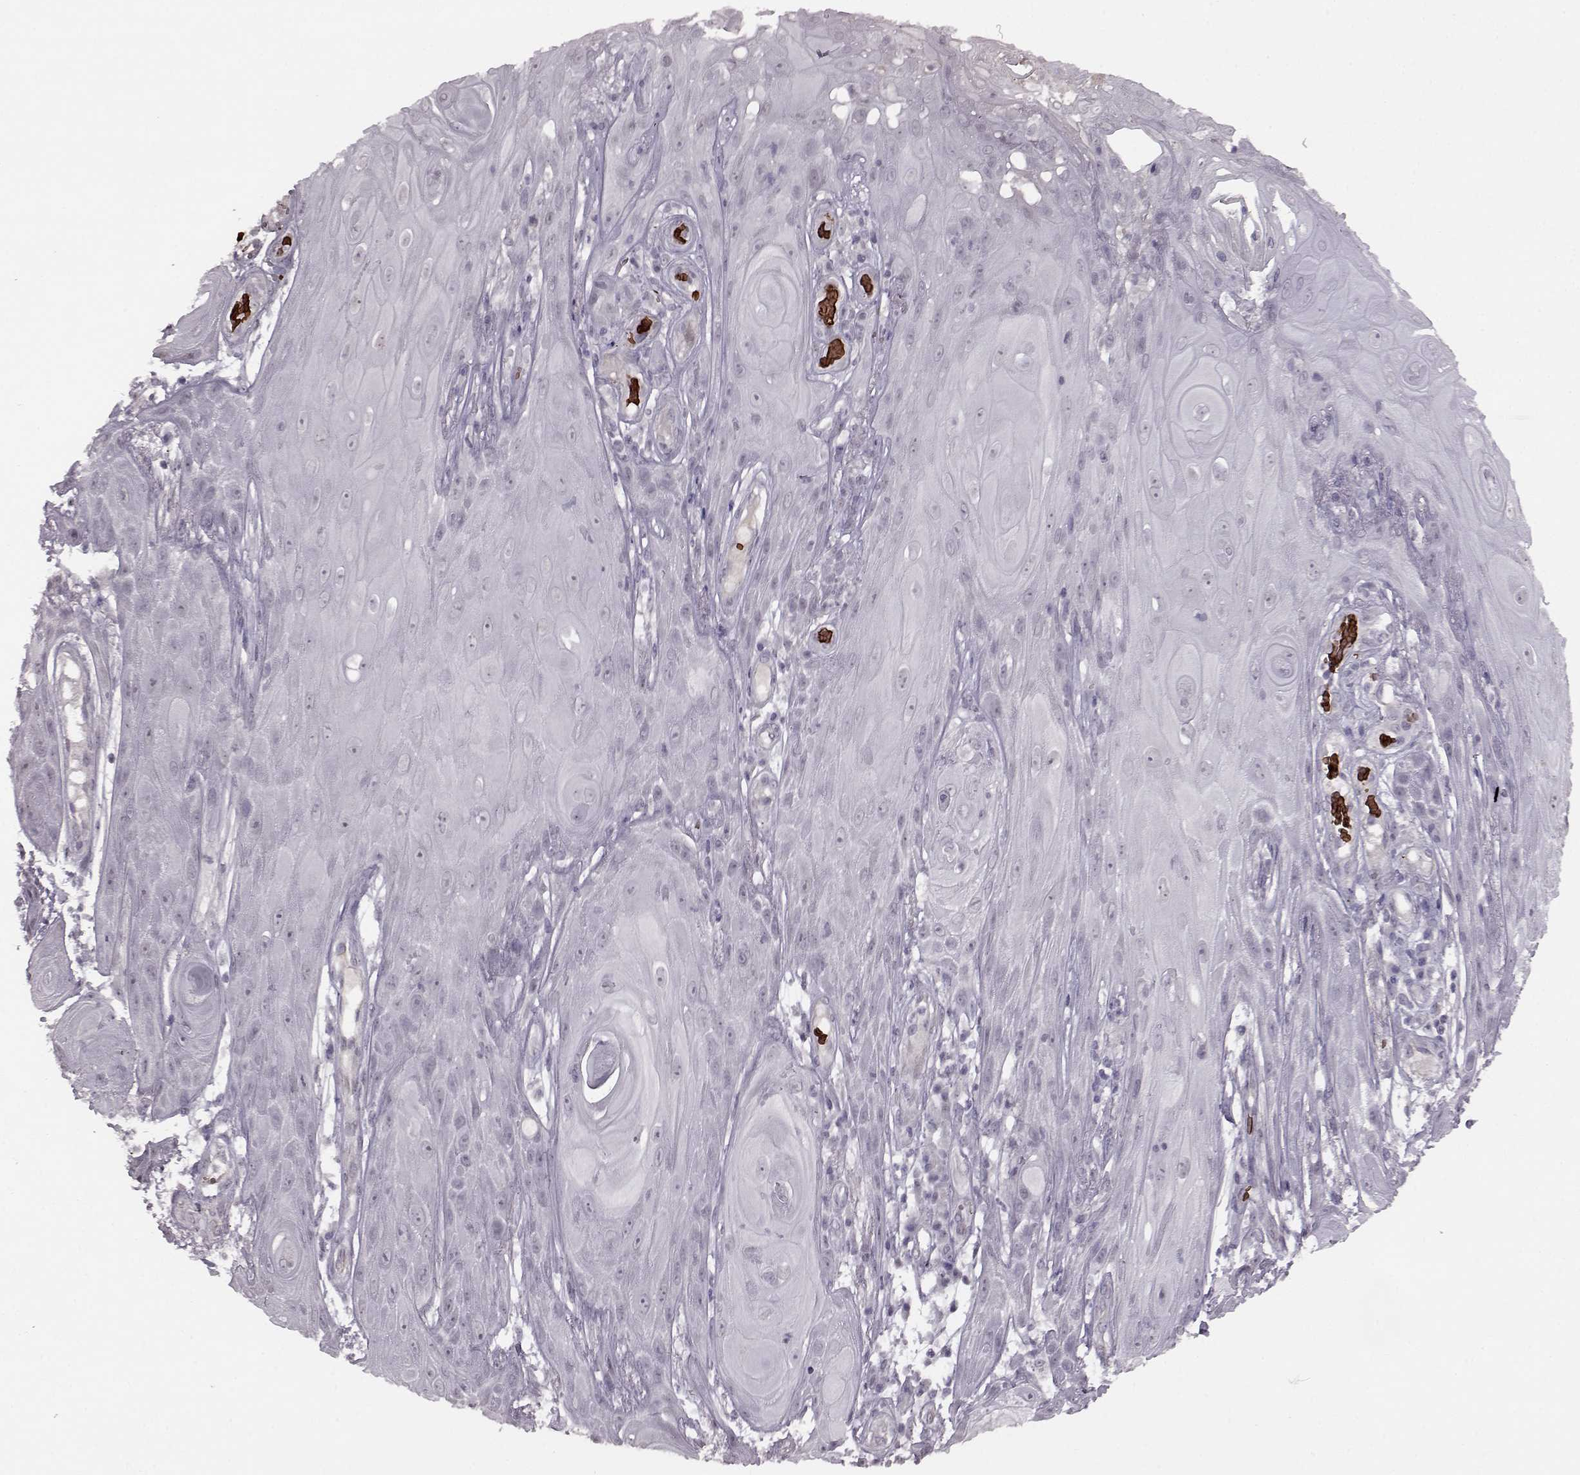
{"staining": {"intensity": "negative", "quantity": "none", "location": "none"}, "tissue": "skin cancer", "cell_type": "Tumor cells", "image_type": "cancer", "snomed": [{"axis": "morphology", "description": "Squamous cell carcinoma, NOS"}, {"axis": "topography", "description": "Skin"}], "caption": "Immunohistochemistry histopathology image of neoplastic tissue: human skin squamous cell carcinoma stained with DAB (3,3'-diaminobenzidine) displays no significant protein expression in tumor cells.", "gene": "PROP1", "patient": {"sex": "male", "age": 62}}